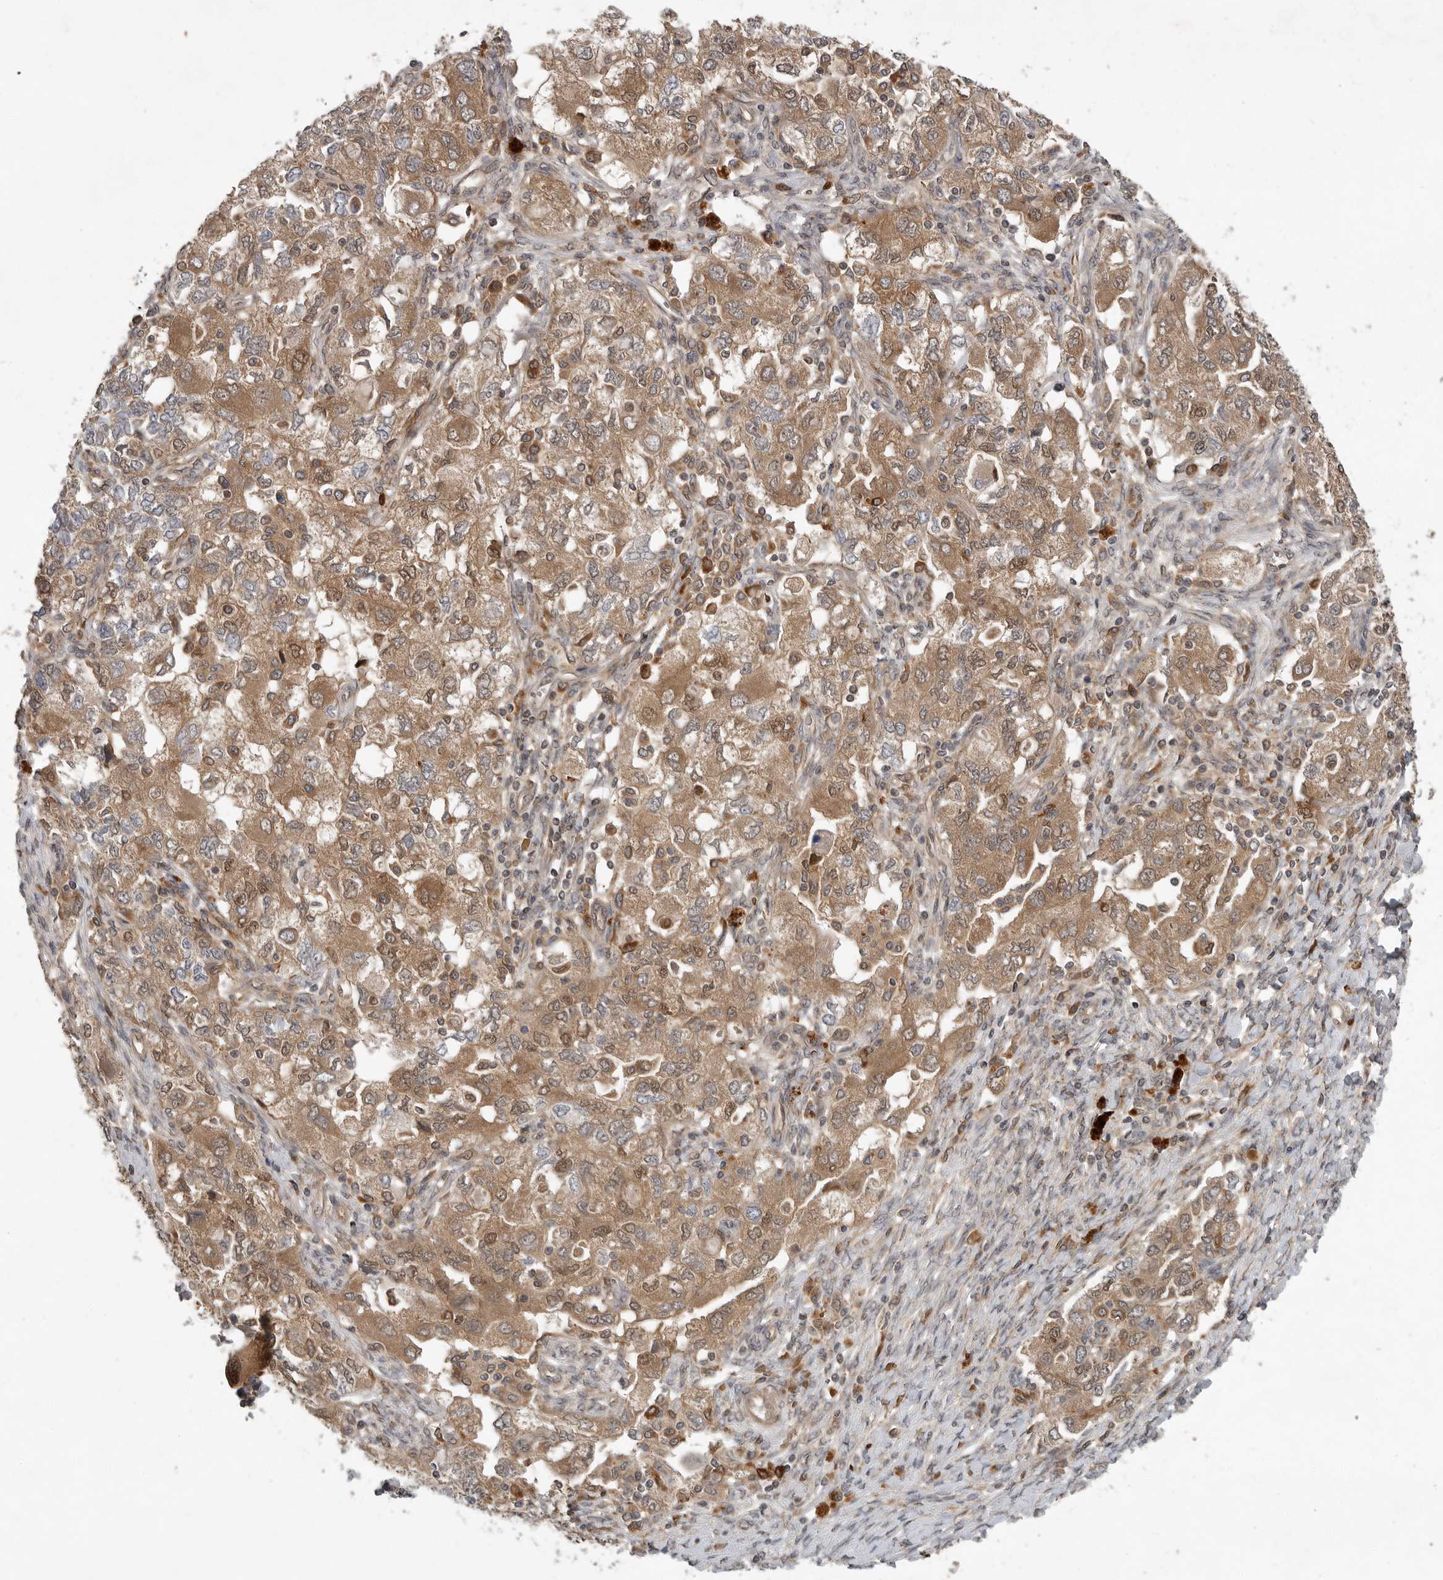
{"staining": {"intensity": "moderate", "quantity": ">75%", "location": "cytoplasmic/membranous,nuclear"}, "tissue": "ovarian cancer", "cell_type": "Tumor cells", "image_type": "cancer", "snomed": [{"axis": "morphology", "description": "Carcinoma, NOS"}, {"axis": "morphology", "description": "Cystadenocarcinoma, serous, NOS"}, {"axis": "topography", "description": "Ovary"}], "caption": "Protein analysis of serous cystadenocarcinoma (ovarian) tissue exhibits moderate cytoplasmic/membranous and nuclear expression in approximately >75% of tumor cells.", "gene": "OSBPL9", "patient": {"sex": "female", "age": 69}}